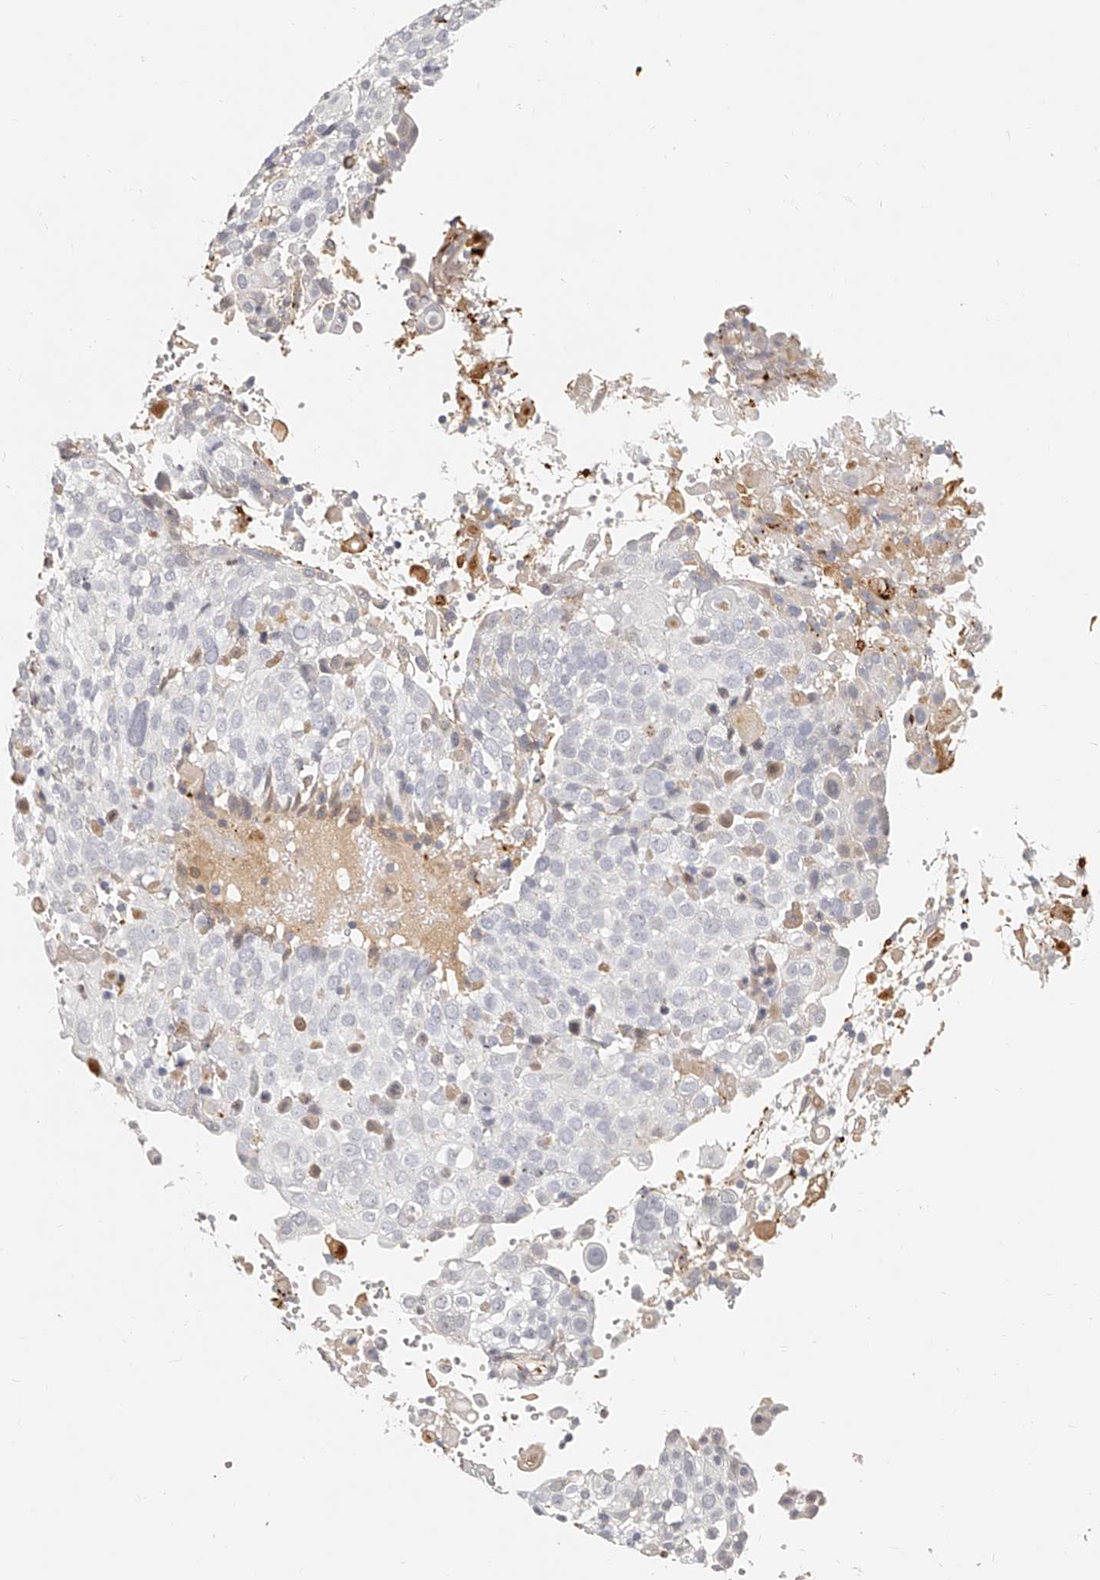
{"staining": {"intensity": "negative", "quantity": "none", "location": "none"}, "tissue": "cervical cancer", "cell_type": "Tumor cells", "image_type": "cancer", "snomed": [{"axis": "morphology", "description": "Squamous cell carcinoma, NOS"}, {"axis": "topography", "description": "Cervix"}], "caption": "Human squamous cell carcinoma (cervical) stained for a protein using immunohistochemistry (IHC) reveals no positivity in tumor cells.", "gene": "ITGB3", "patient": {"sex": "female", "age": 74}}